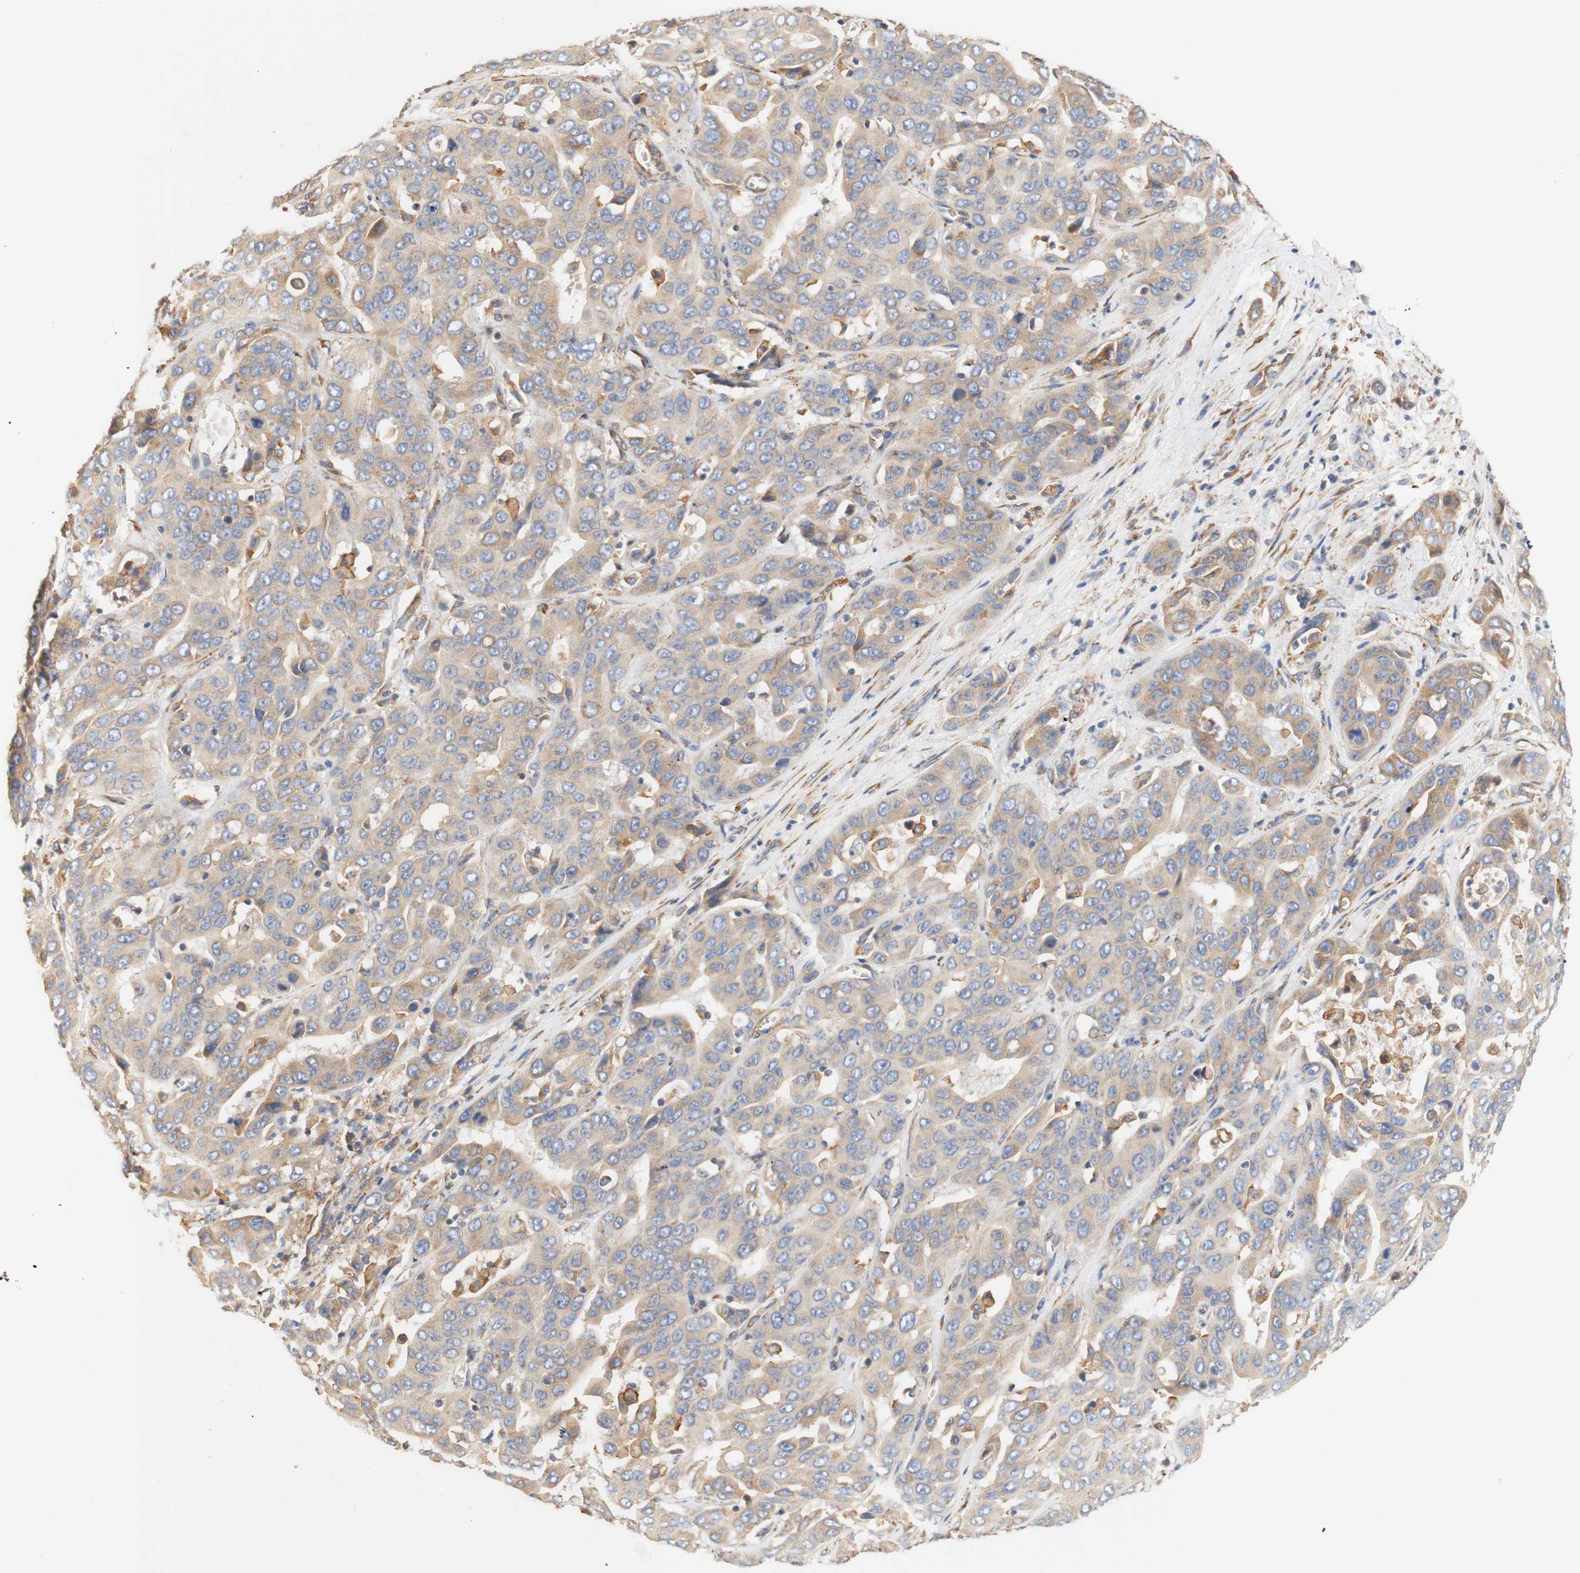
{"staining": {"intensity": "weak", "quantity": "<25%", "location": "cytoplasmic/membranous"}, "tissue": "liver cancer", "cell_type": "Tumor cells", "image_type": "cancer", "snomed": [{"axis": "morphology", "description": "Cholangiocarcinoma"}, {"axis": "topography", "description": "Liver"}], "caption": "DAB (3,3'-diaminobenzidine) immunohistochemical staining of human cholangiocarcinoma (liver) demonstrates no significant positivity in tumor cells.", "gene": "EIF2AK4", "patient": {"sex": "female", "age": 52}}